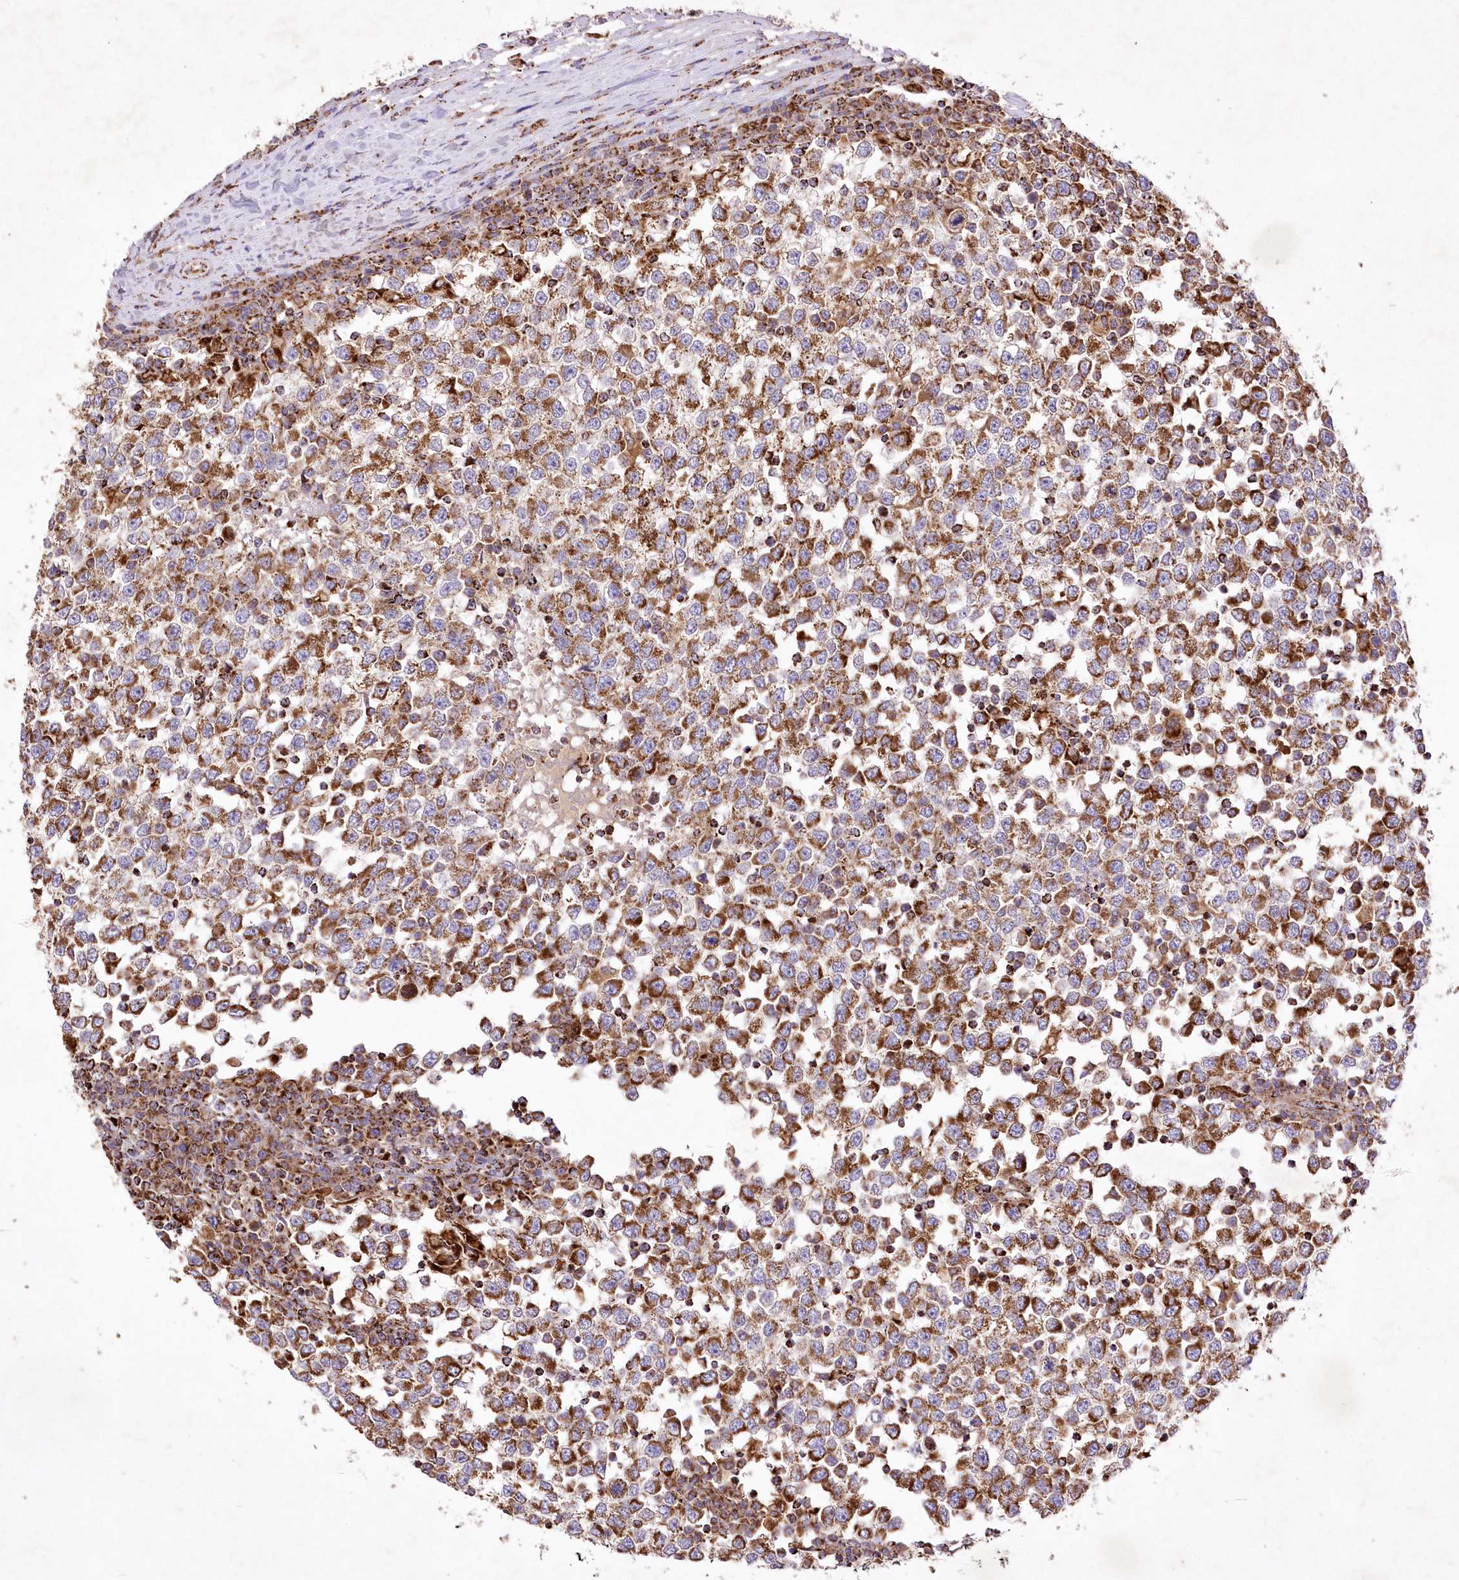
{"staining": {"intensity": "strong", "quantity": ">75%", "location": "cytoplasmic/membranous"}, "tissue": "testis cancer", "cell_type": "Tumor cells", "image_type": "cancer", "snomed": [{"axis": "morphology", "description": "Seminoma, NOS"}, {"axis": "topography", "description": "Testis"}], "caption": "This is a micrograph of immunohistochemistry (IHC) staining of testis cancer, which shows strong expression in the cytoplasmic/membranous of tumor cells.", "gene": "ASNSD1", "patient": {"sex": "male", "age": 65}}